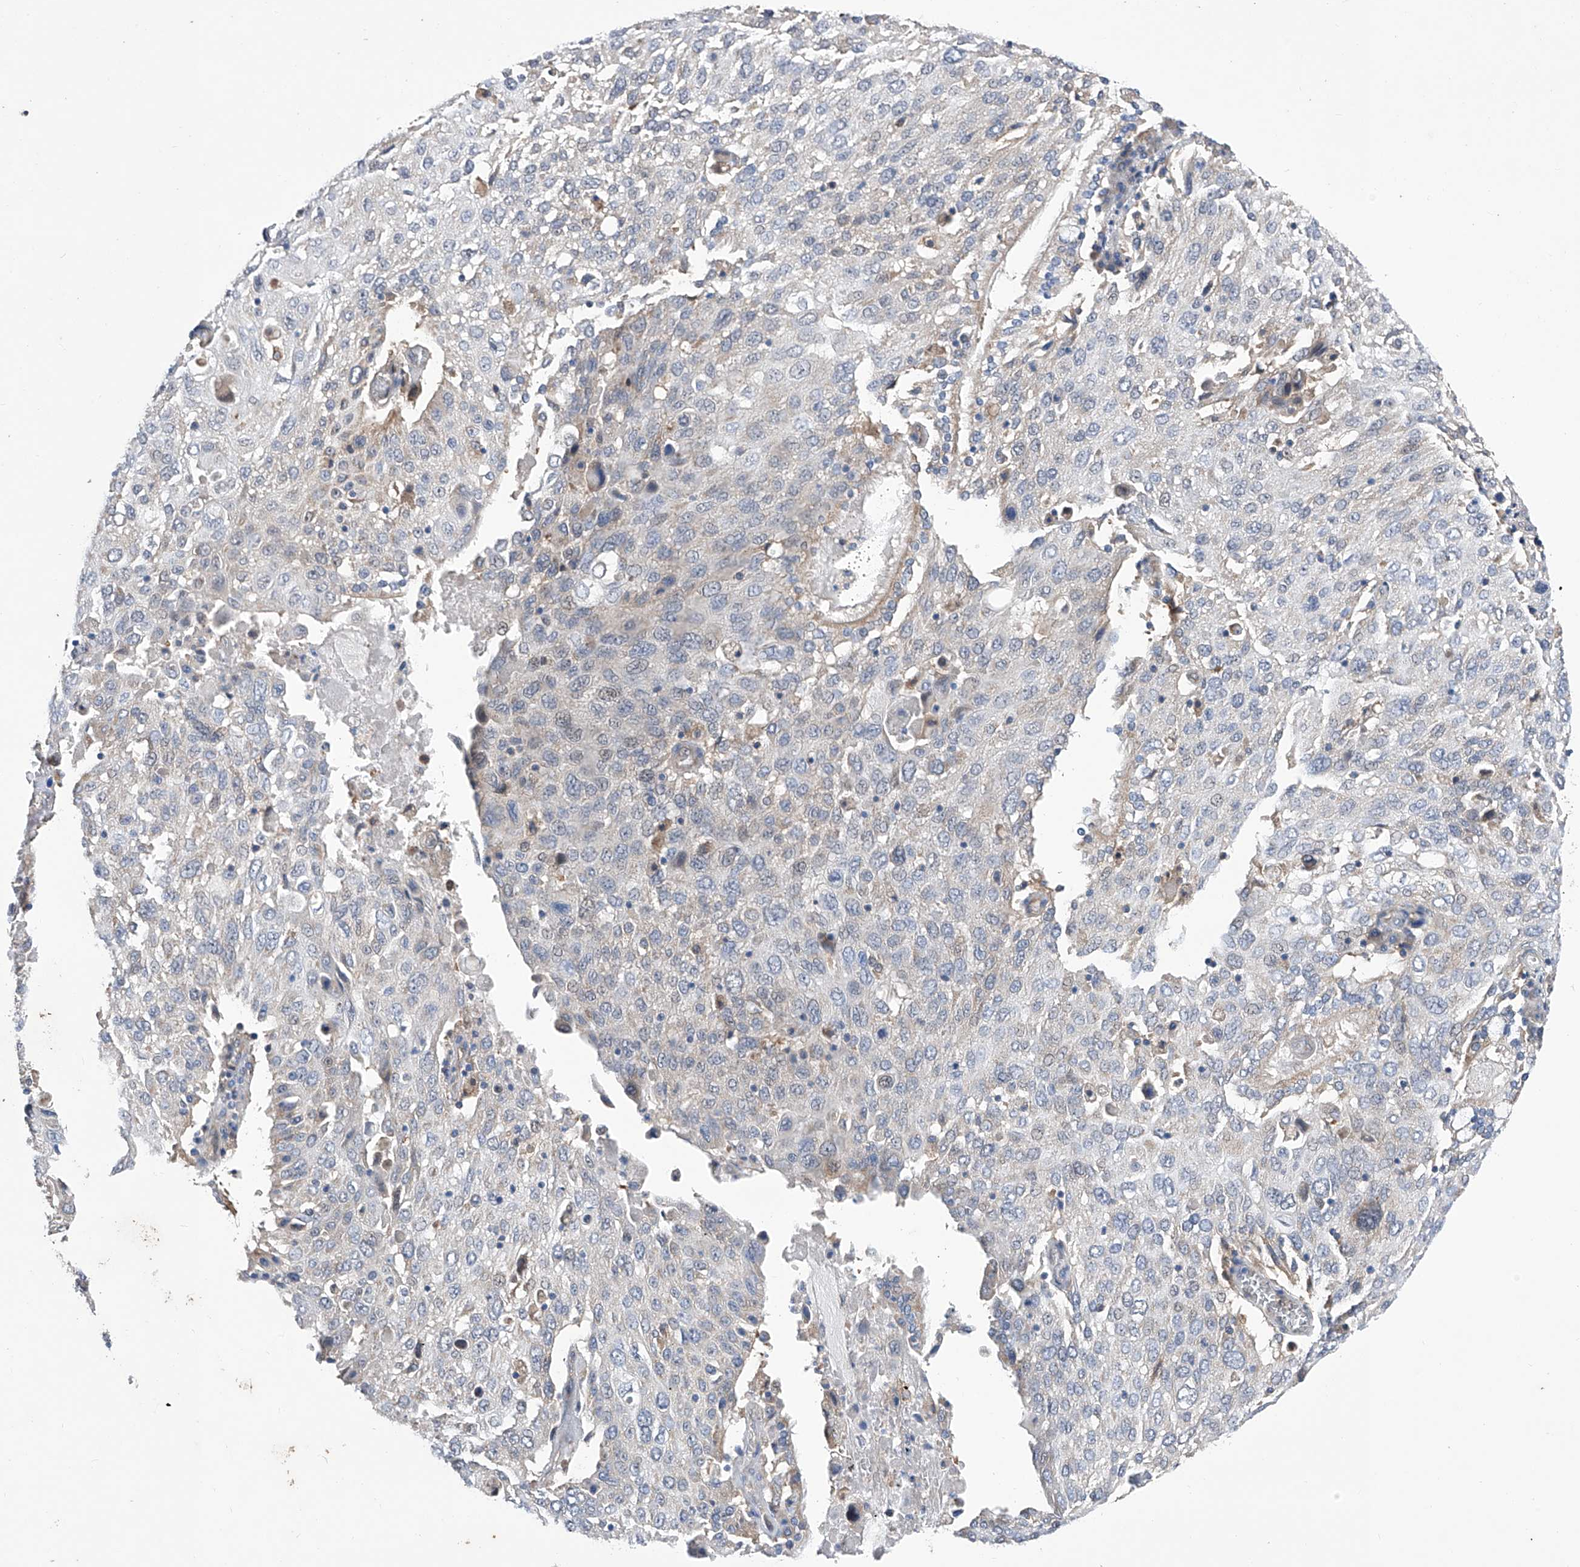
{"staining": {"intensity": "negative", "quantity": "none", "location": "none"}, "tissue": "lung cancer", "cell_type": "Tumor cells", "image_type": "cancer", "snomed": [{"axis": "morphology", "description": "Squamous cell carcinoma, NOS"}, {"axis": "topography", "description": "Lung"}], "caption": "An image of lung cancer stained for a protein reveals no brown staining in tumor cells.", "gene": "SPATA20", "patient": {"sex": "male", "age": 65}}